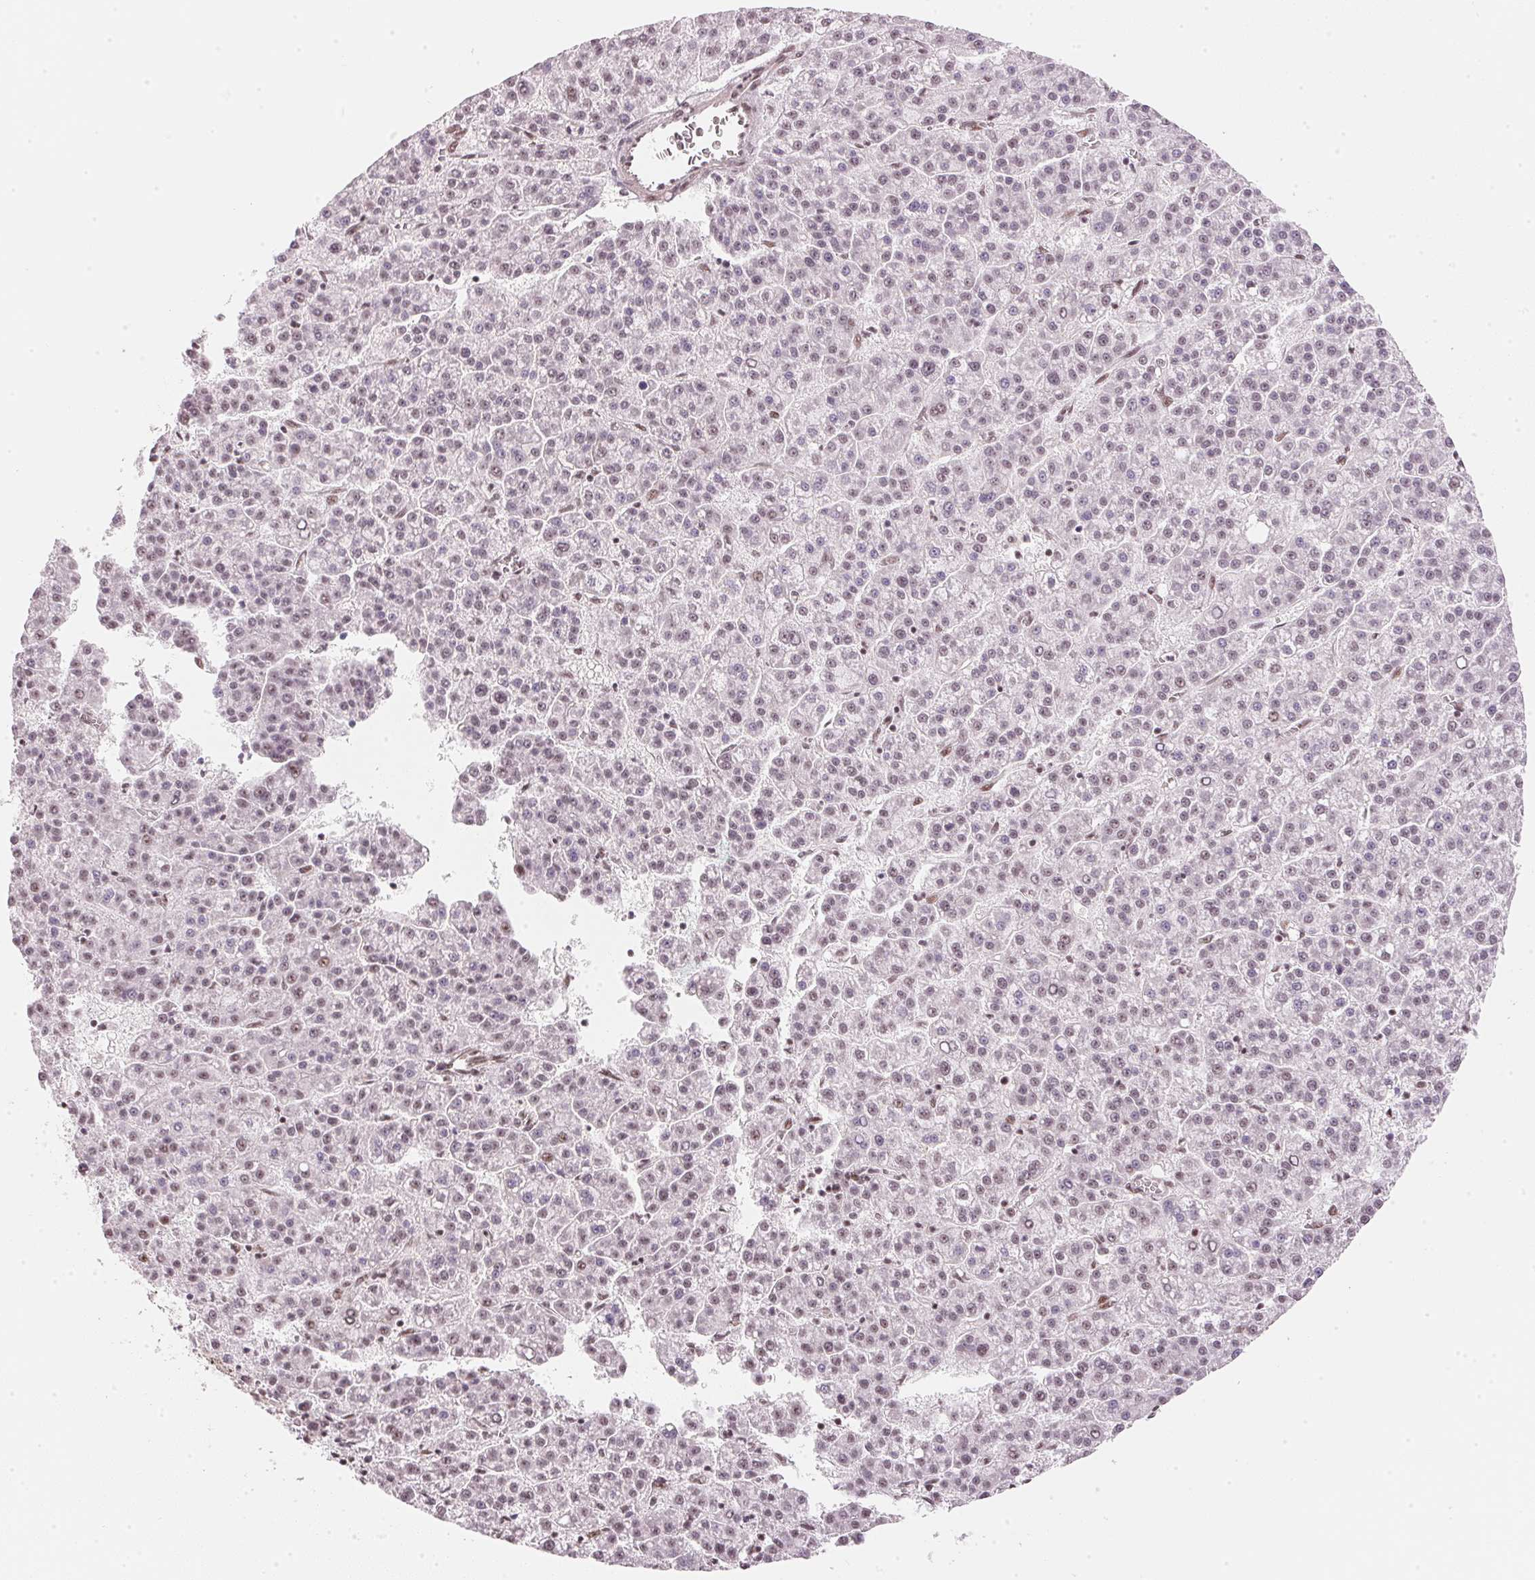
{"staining": {"intensity": "negative", "quantity": "none", "location": "none"}, "tissue": "liver cancer", "cell_type": "Tumor cells", "image_type": "cancer", "snomed": [{"axis": "morphology", "description": "Carcinoma, Hepatocellular, NOS"}, {"axis": "topography", "description": "Liver"}], "caption": "A high-resolution histopathology image shows IHC staining of liver cancer (hepatocellular carcinoma), which exhibits no significant positivity in tumor cells.", "gene": "KAT6A", "patient": {"sex": "female", "age": 58}}